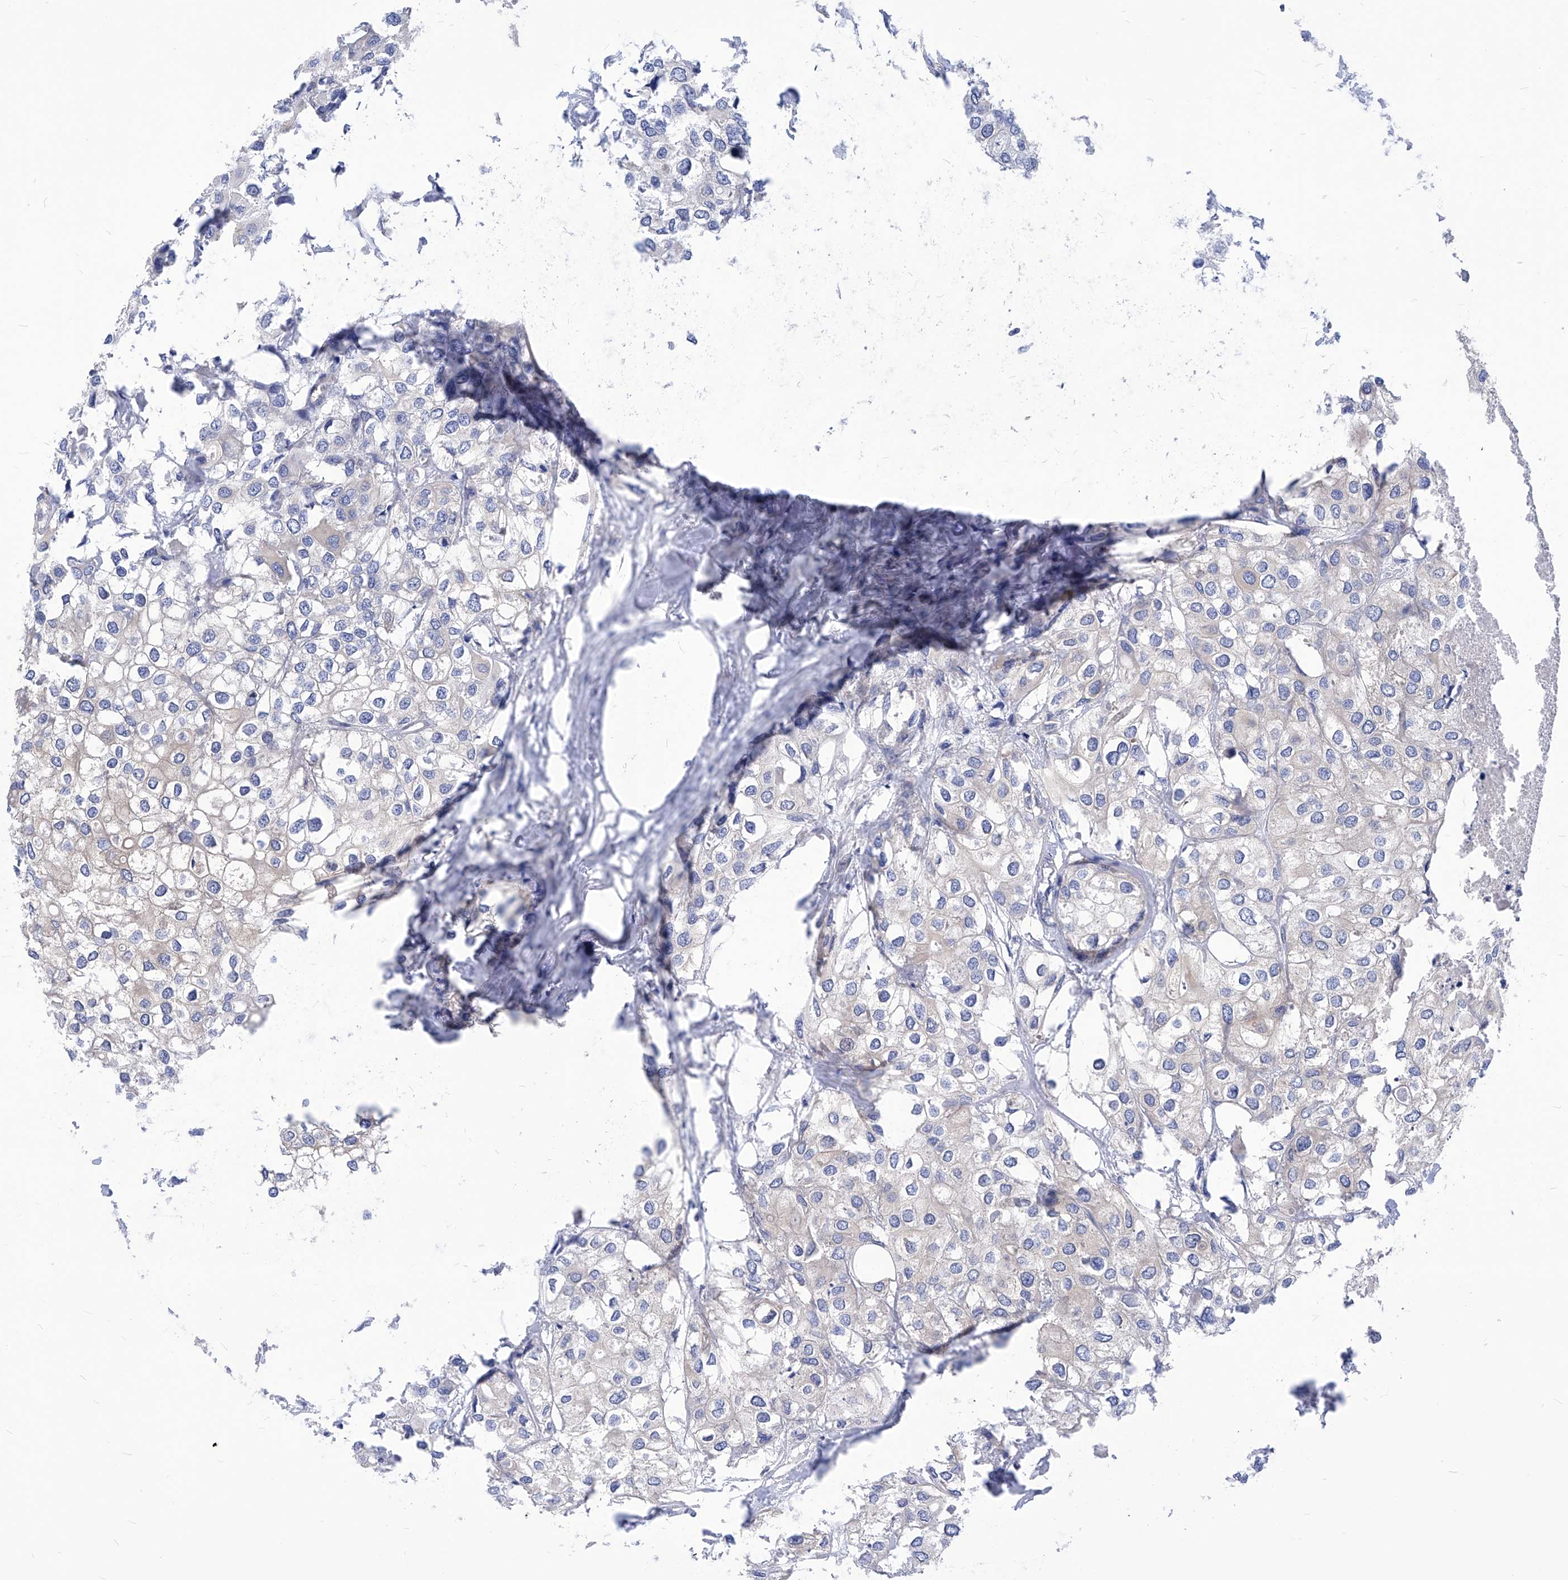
{"staining": {"intensity": "negative", "quantity": "none", "location": "none"}, "tissue": "urothelial cancer", "cell_type": "Tumor cells", "image_type": "cancer", "snomed": [{"axis": "morphology", "description": "Urothelial carcinoma, High grade"}, {"axis": "topography", "description": "Urinary bladder"}], "caption": "Histopathology image shows no significant protein expression in tumor cells of urothelial cancer.", "gene": "XPNPEP1", "patient": {"sex": "male", "age": 64}}